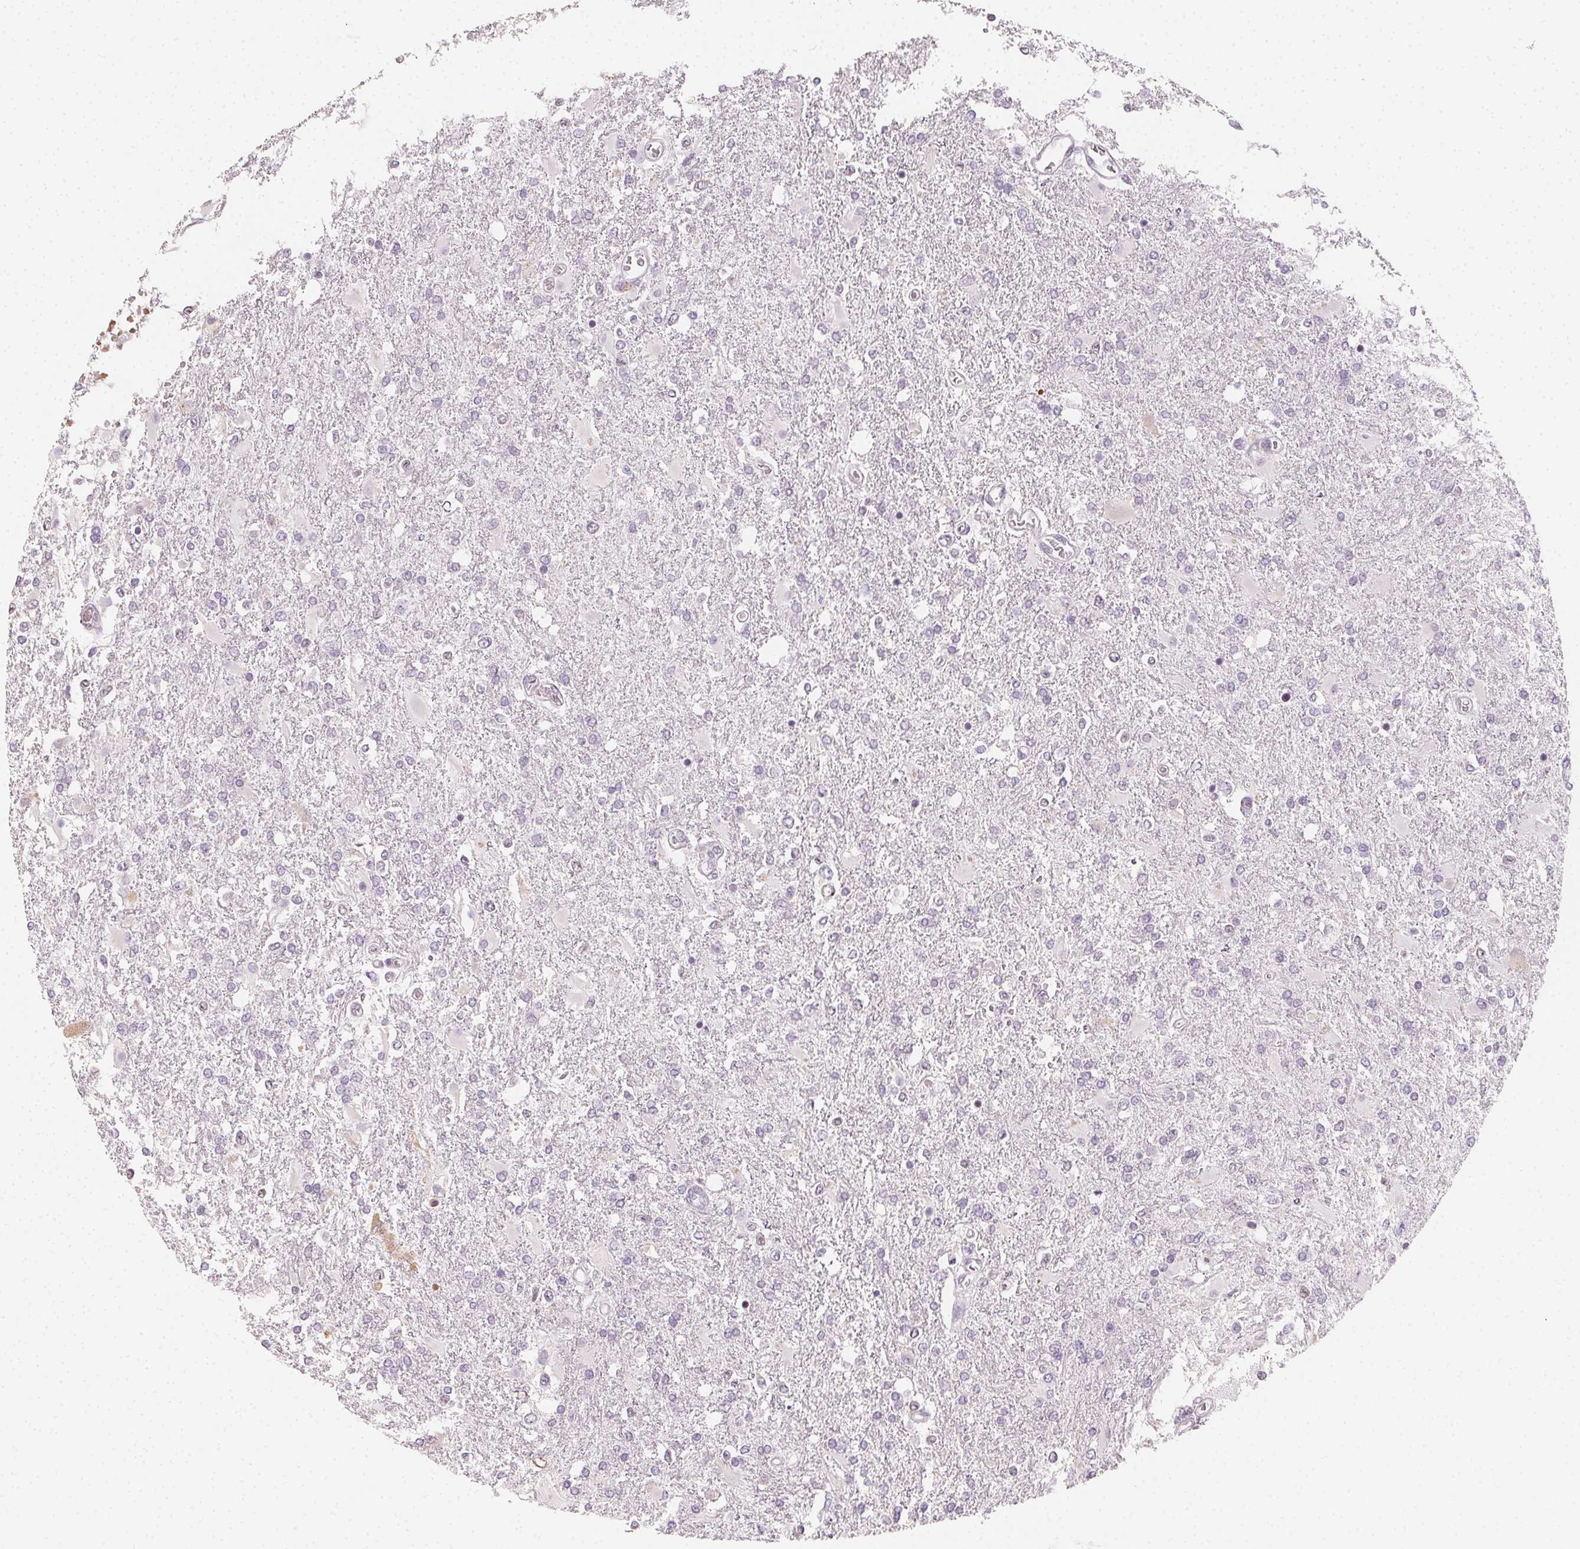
{"staining": {"intensity": "negative", "quantity": "none", "location": "none"}, "tissue": "glioma", "cell_type": "Tumor cells", "image_type": "cancer", "snomed": [{"axis": "morphology", "description": "Glioma, malignant, High grade"}, {"axis": "topography", "description": "Cerebral cortex"}], "caption": "Tumor cells are negative for brown protein staining in glioma.", "gene": "CCDC96", "patient": {"sex": "male", "age": 79}}